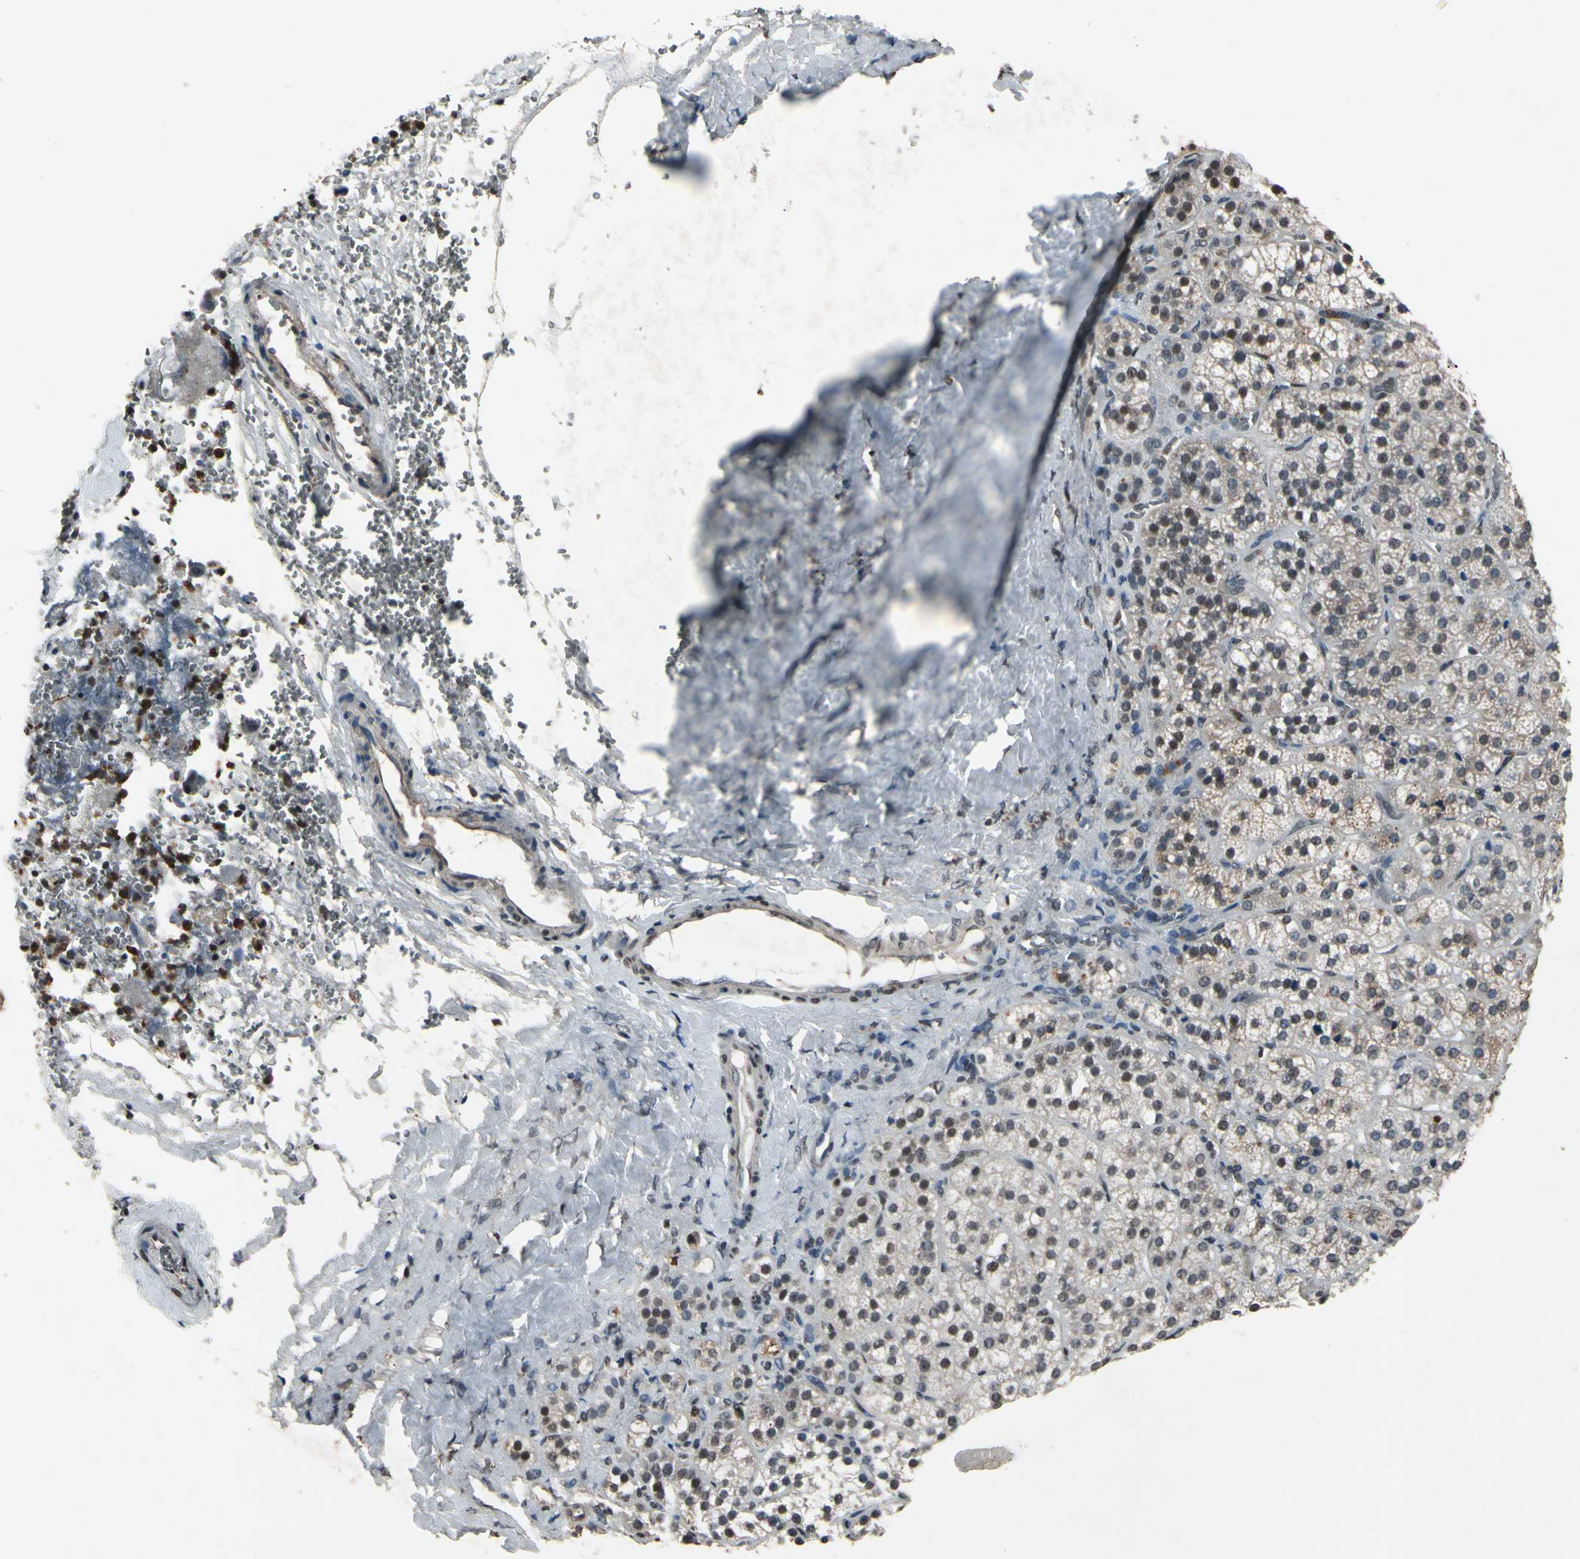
{"staining": {"intensity": "moderate", "quantity": "25%-75%", "location": "nuclear"}, "tissue": "adrenal gland", "cell_type": "Glandular cells", "image_type": "normal", "snomed": [{"axis": "morphology", "description": "Normal tissue, NOS"}, {"axis": "topography", "description": "Adrenal gland"}], "caption": "Protein expression analysis of normal adrenal gland displays moderate nuclear expression in about 25%-75% of glandular cells. The protein is shown in brown color, while the nuclei are stained blue.", "gene": "HIPK2", "patient": {"sex": "female", "age": 71}}